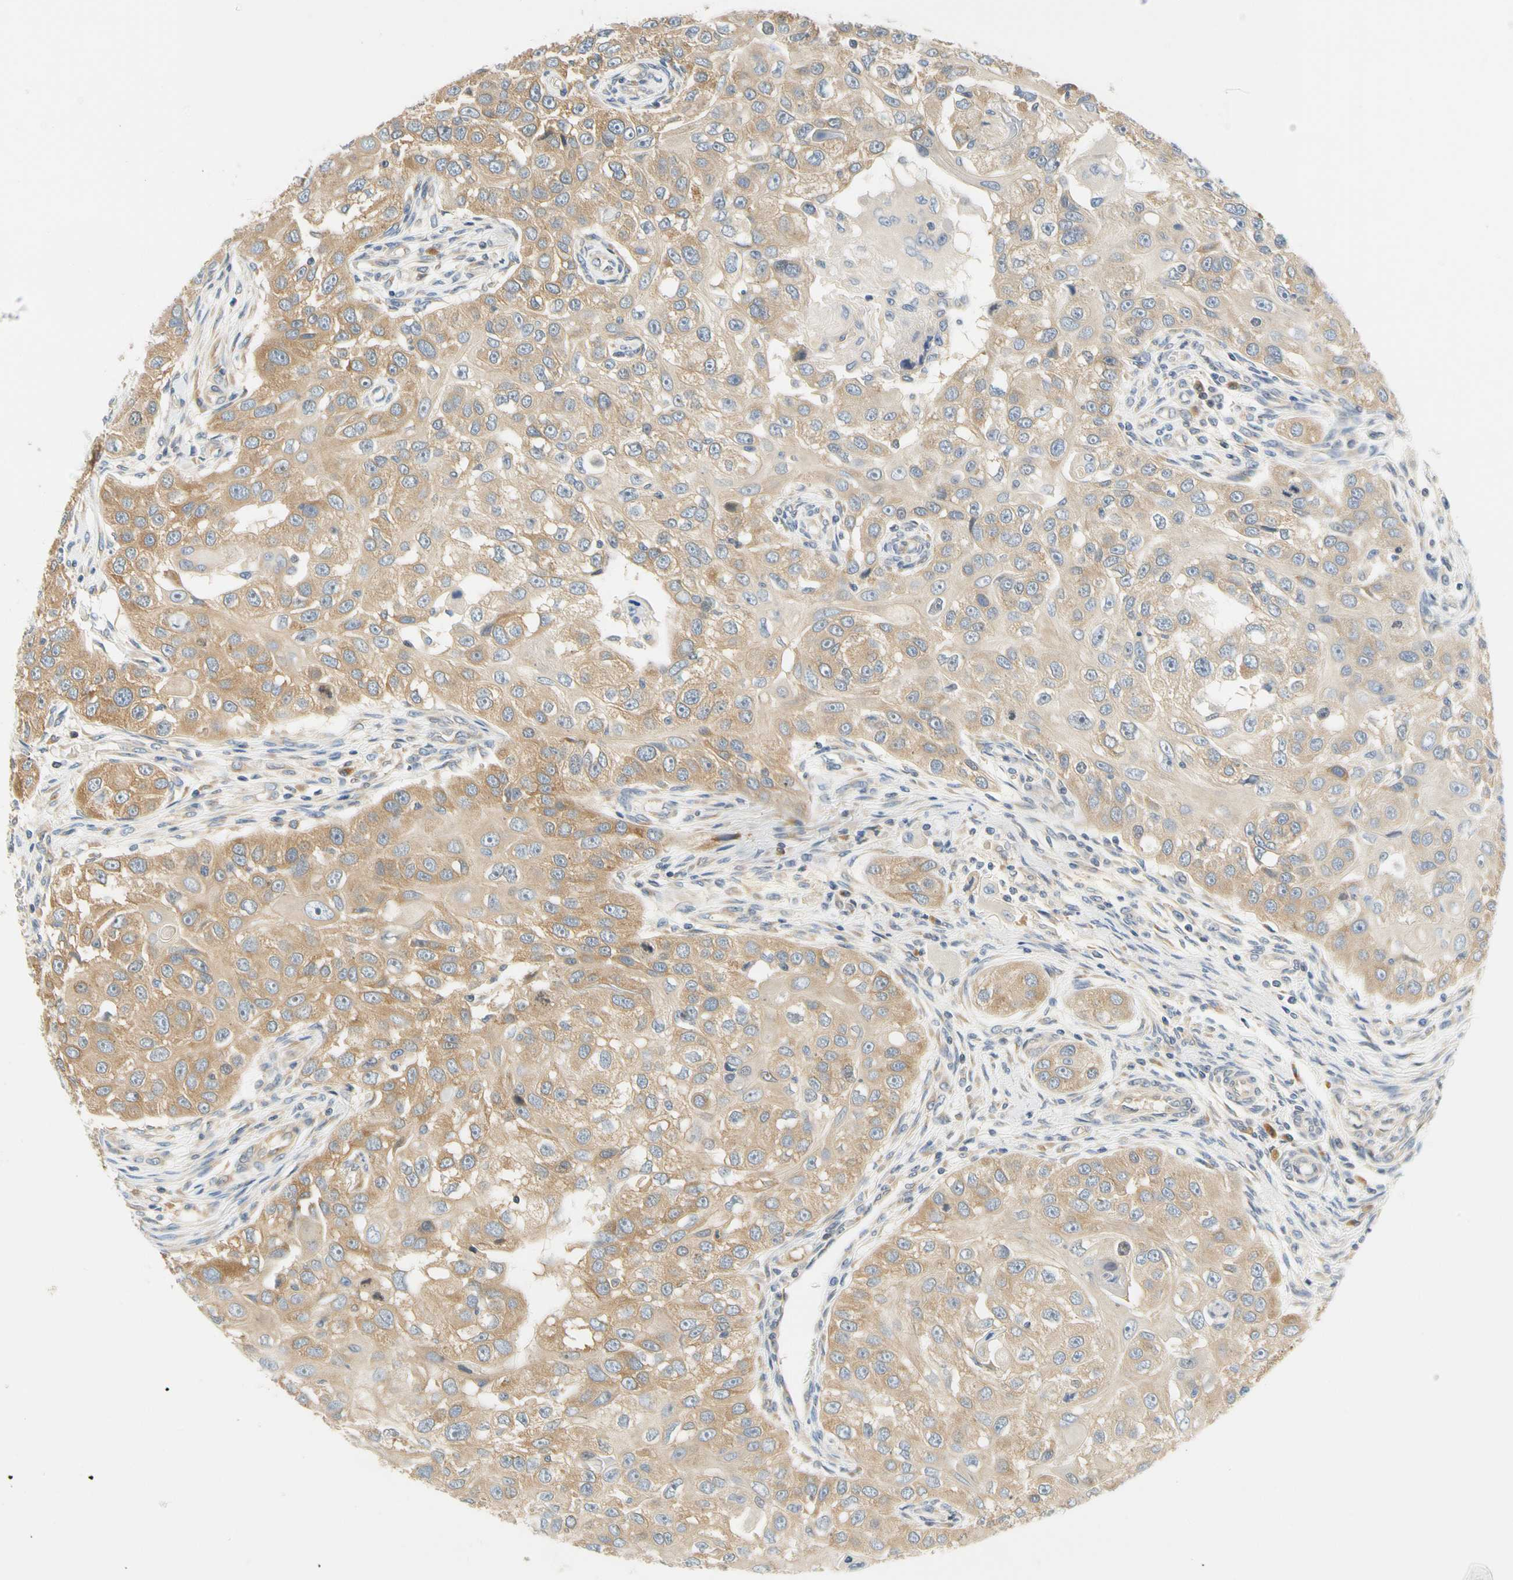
{"staining": {"intensity": "weak", "quantity": ">75%", "location": "cytoplasmic/membranous"}, "tissue": "head and neck cancer", "cell_type": "Tumor cells", "image_type": "cancer", "snomed": [{"axis": "morphology", "description": "Normal tissue, NOS"}, {"axis": "morphology", "description": "Squamous cell carcinoma, NOS"}, {"axis": "topography", "description": "Skeletal muscle"}, {"axis": "topography", "description": "Head-Neck"}], "caption": "This micrograph displays head and neck squamous cell carcinoma stained with immunohistochemistry to label a protein in brown. The cytoplasmic/membranous of tumor cells show weak positivity for the protein. Nuclei are counter-stained blue.", "gene": "LRRC47", "patient": {"sex": "male", "age": 51}}